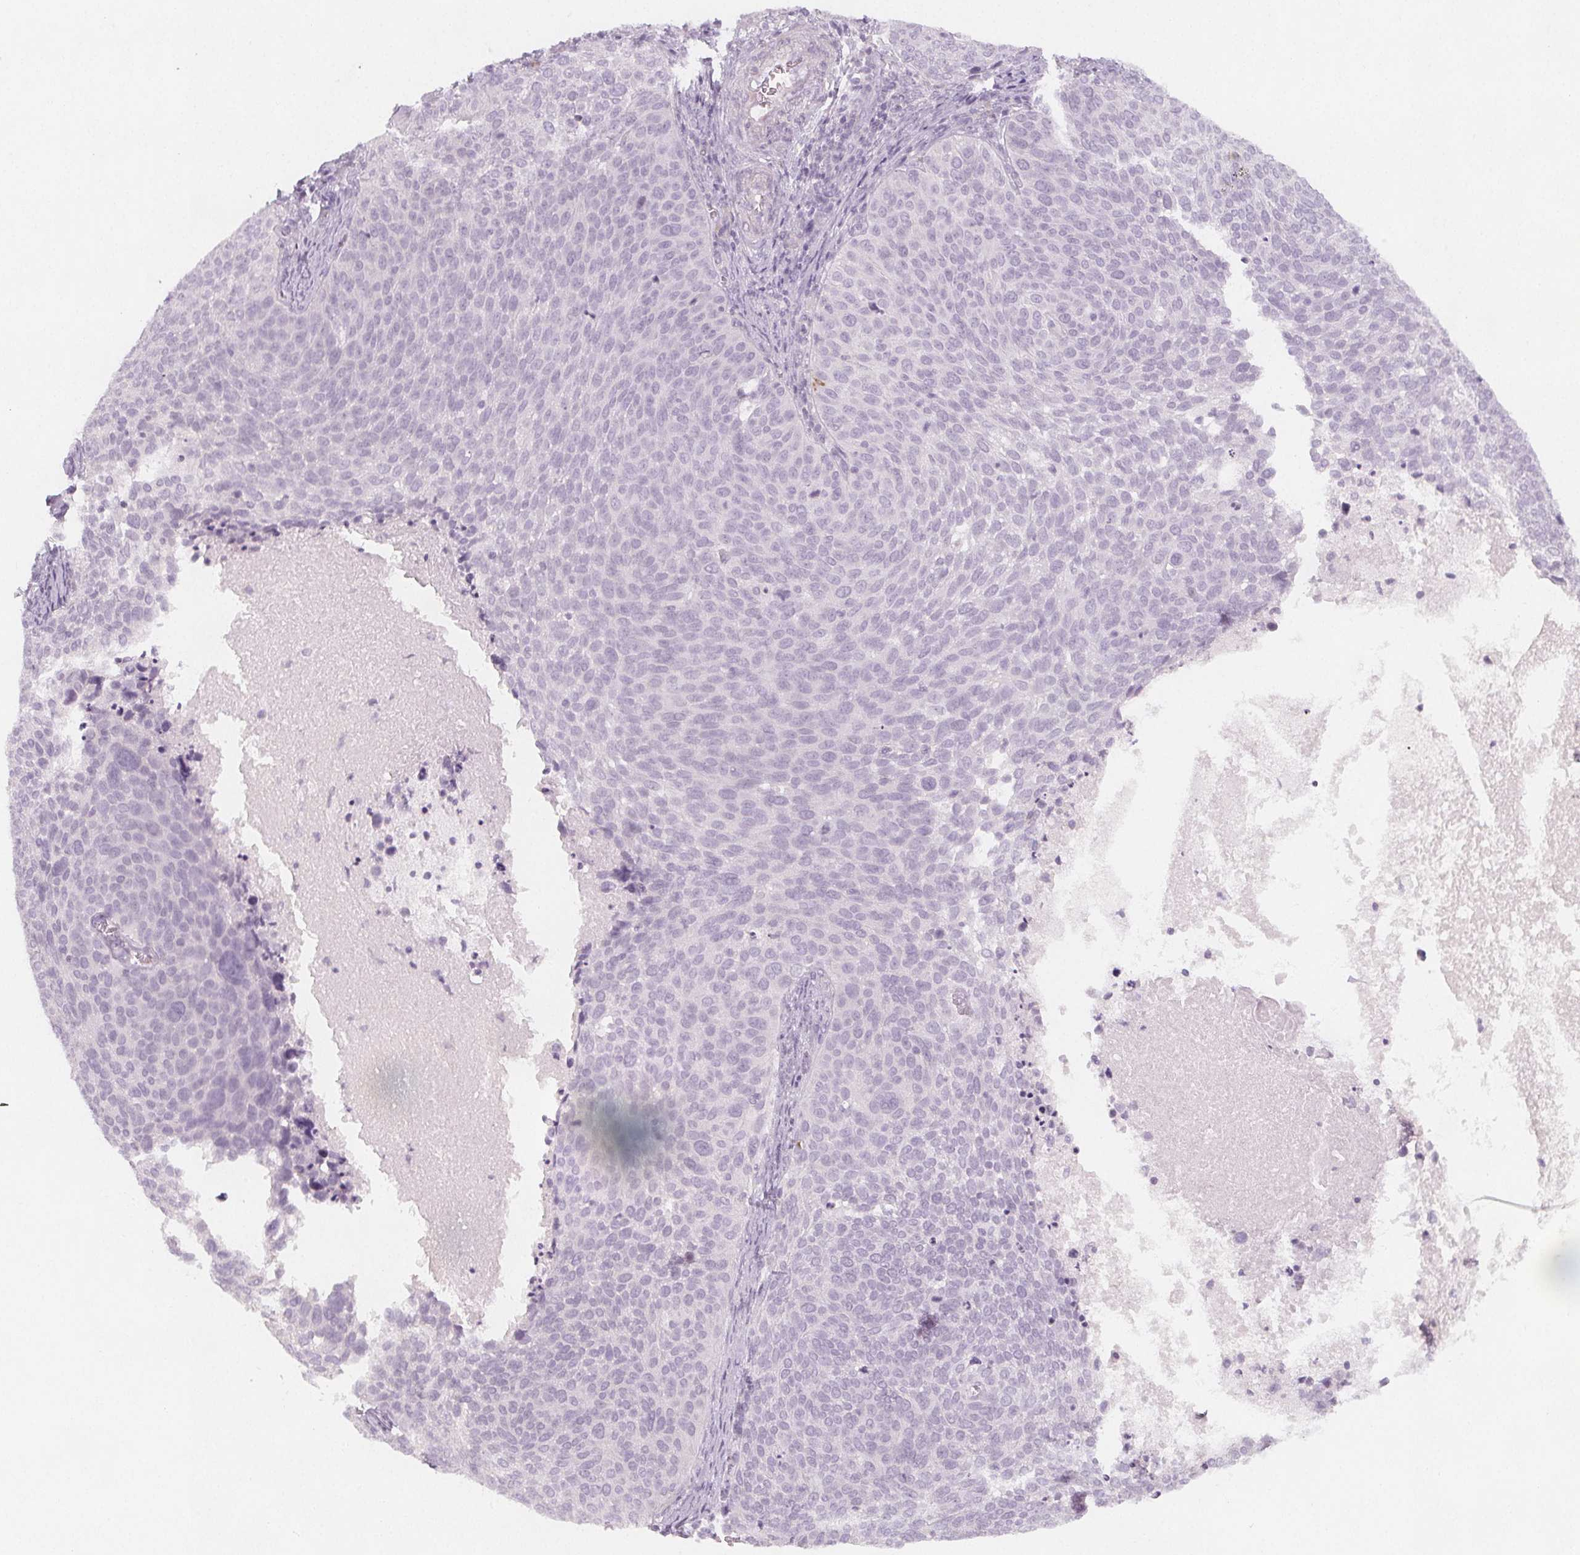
{"staining": {"intensity": "negative", "quantity": "none", "location": "none"}, "tissue": "cervical cancer", "cell_type": "Tumor cells", "image_type": "cancer", "snomed": [{"axis": "morphology", "description": "Squamous cell carcinoma, NOS"}, {"axis": "topography", "description": "Cervix"}], "caption": "This is an immunohistochemistry (IHC) histopathology image of cervical squamous cell carcinoma. There is no staining in tumor cells.", "gene": "MAP1A", "patient": {"sex": "female", "age": 39}}